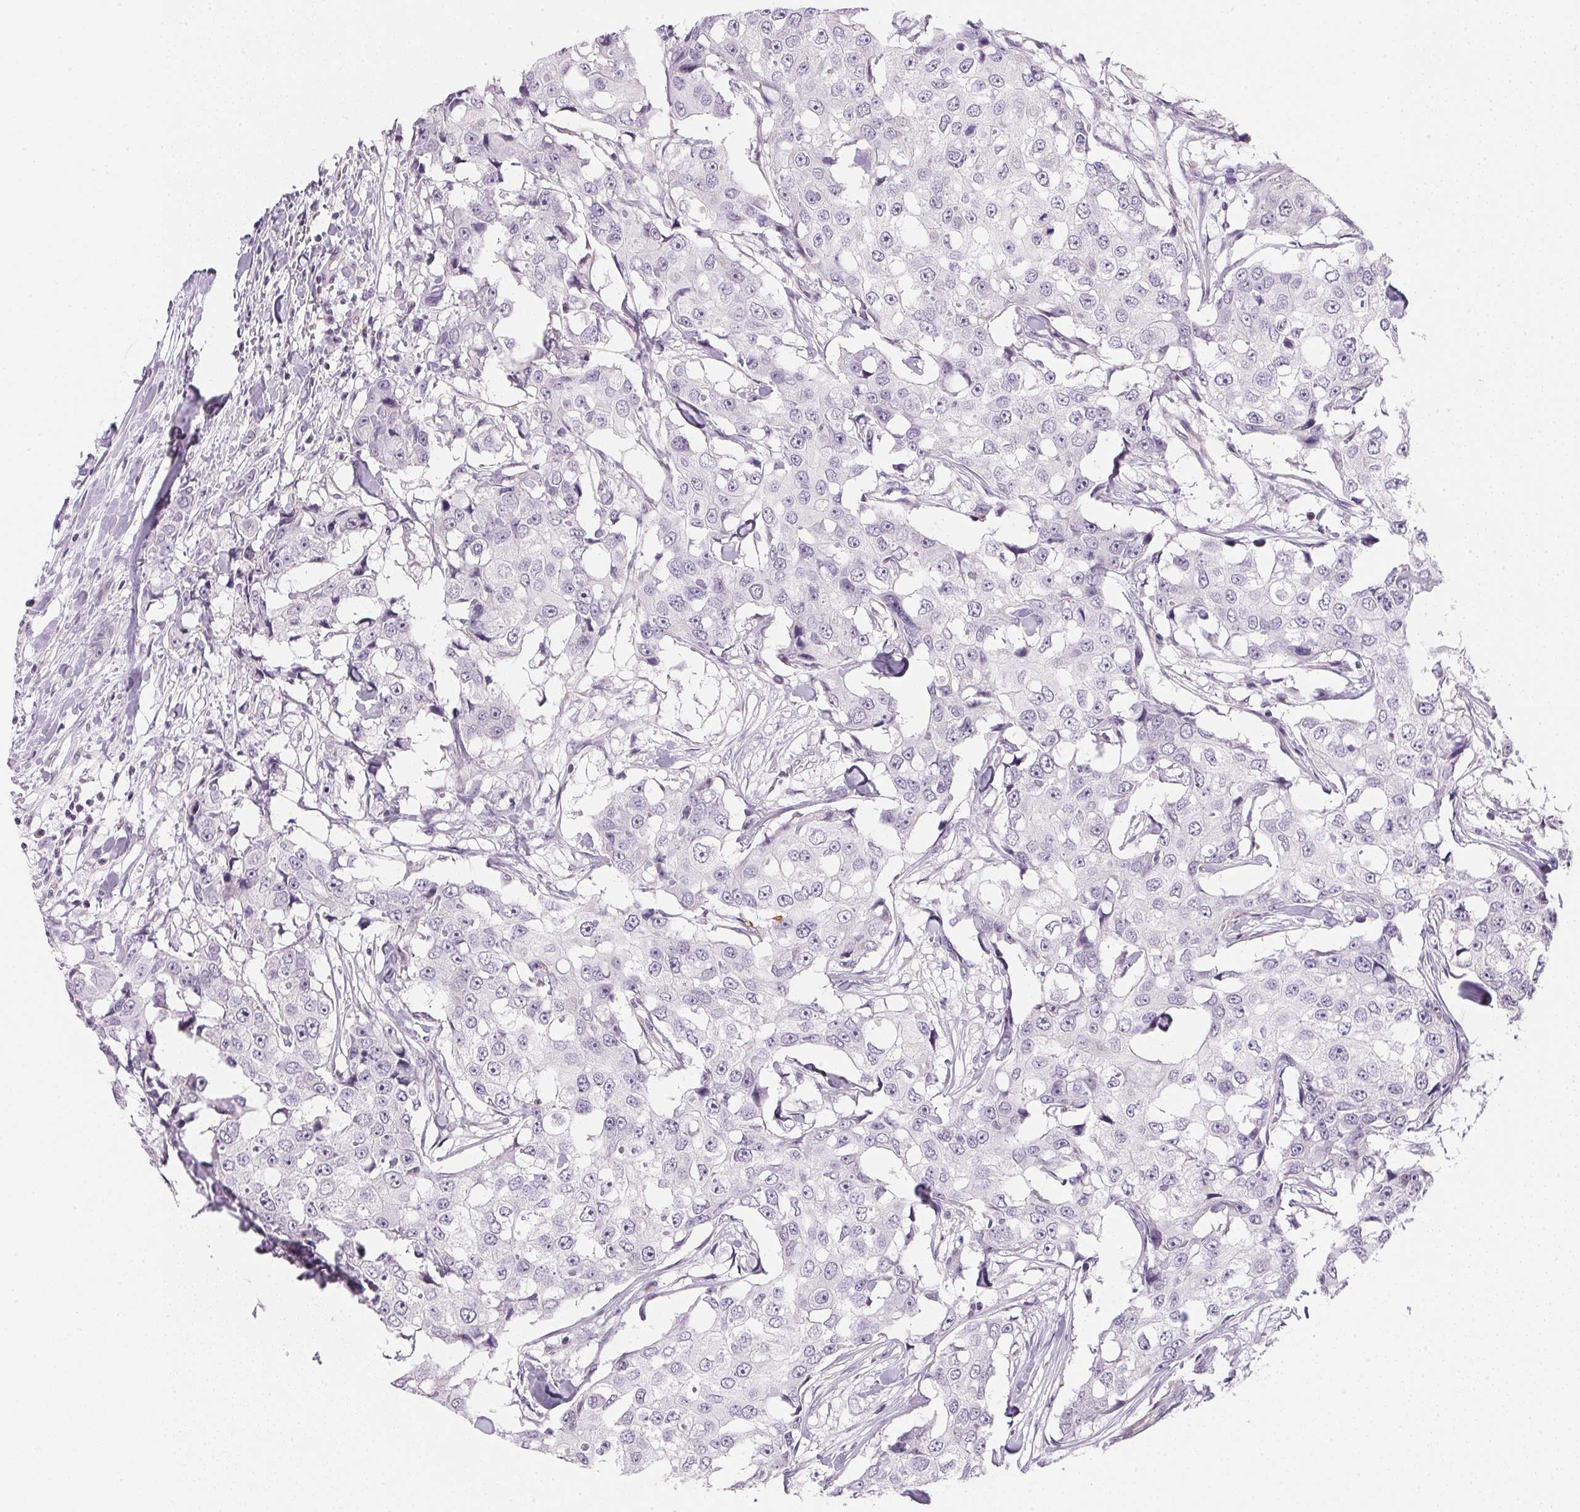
{"staining": {"intensity": "negative", "quantity": "none", "location": "none"}, "tissue": "breast cancer", "cell_type": "Tumor cells", "image_type": "cancer", "snomed": [{"axis": "morphology", "description": "Duct carcinoma"}, {"axis": "topography", "description": "Breast"}], "caption": "This micrograph is of breast cancer (invasive ductal carcinoma) stained with immunohistochemistry (IHC) to label a protein in brown with the nuclei are counter-stained blue. There is no expression in tumor cells.", "gene": "GIPC2", "patient": {"sex": "female", "age": 27}}